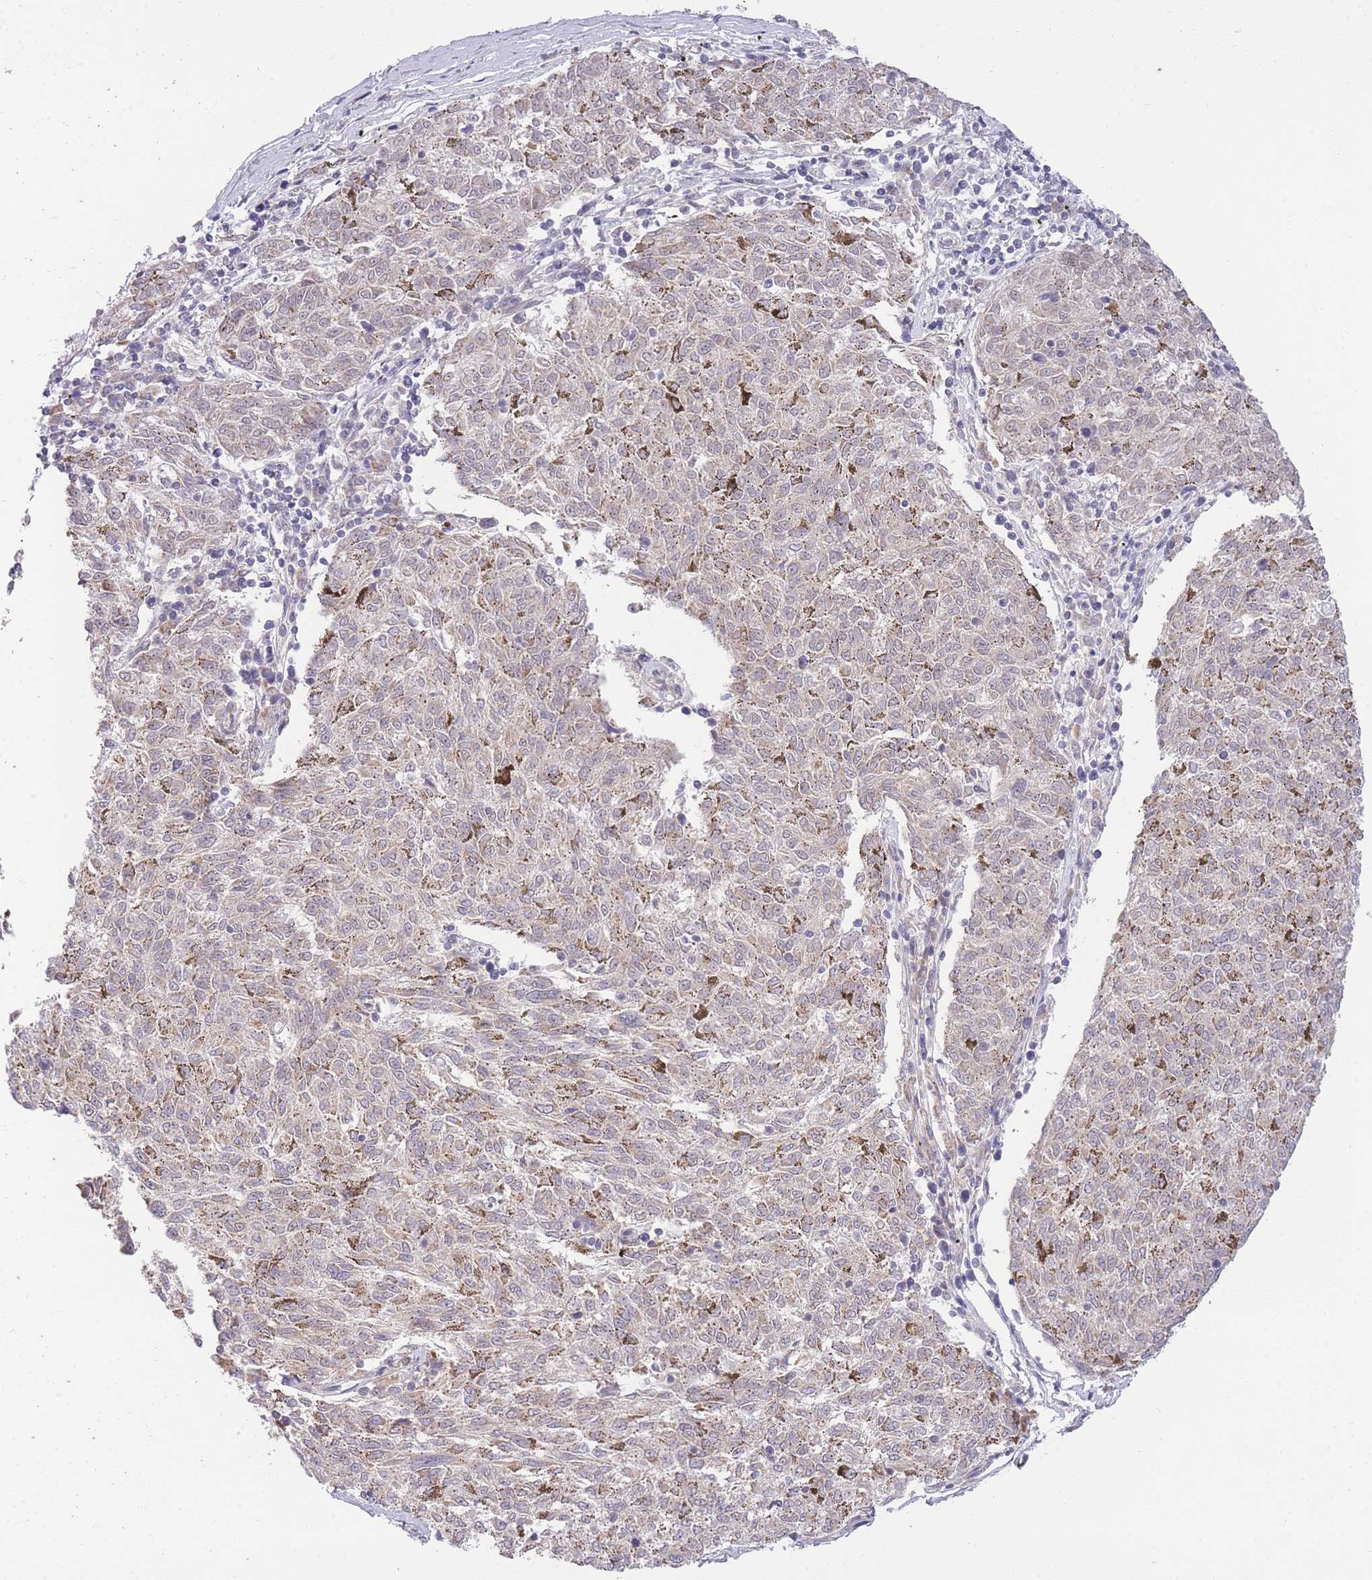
{"staining": {"intensity": "negative", "quantity": "none", "location": "none"}, "tissue": "melanoma", "cell_type": "Tumor cells", "image_type": "cancer", "snomed": [{"axis": "morphology", "description": "Malignant melanoma, NOS"}, {"axis": "topography", "description": "Skin"}], "caption": "This is an IHC image of malignant melanoma. There is no staining in tumor cells.", "gene": "ELOA2", "patient": {"sex": "female", "age": 72}}